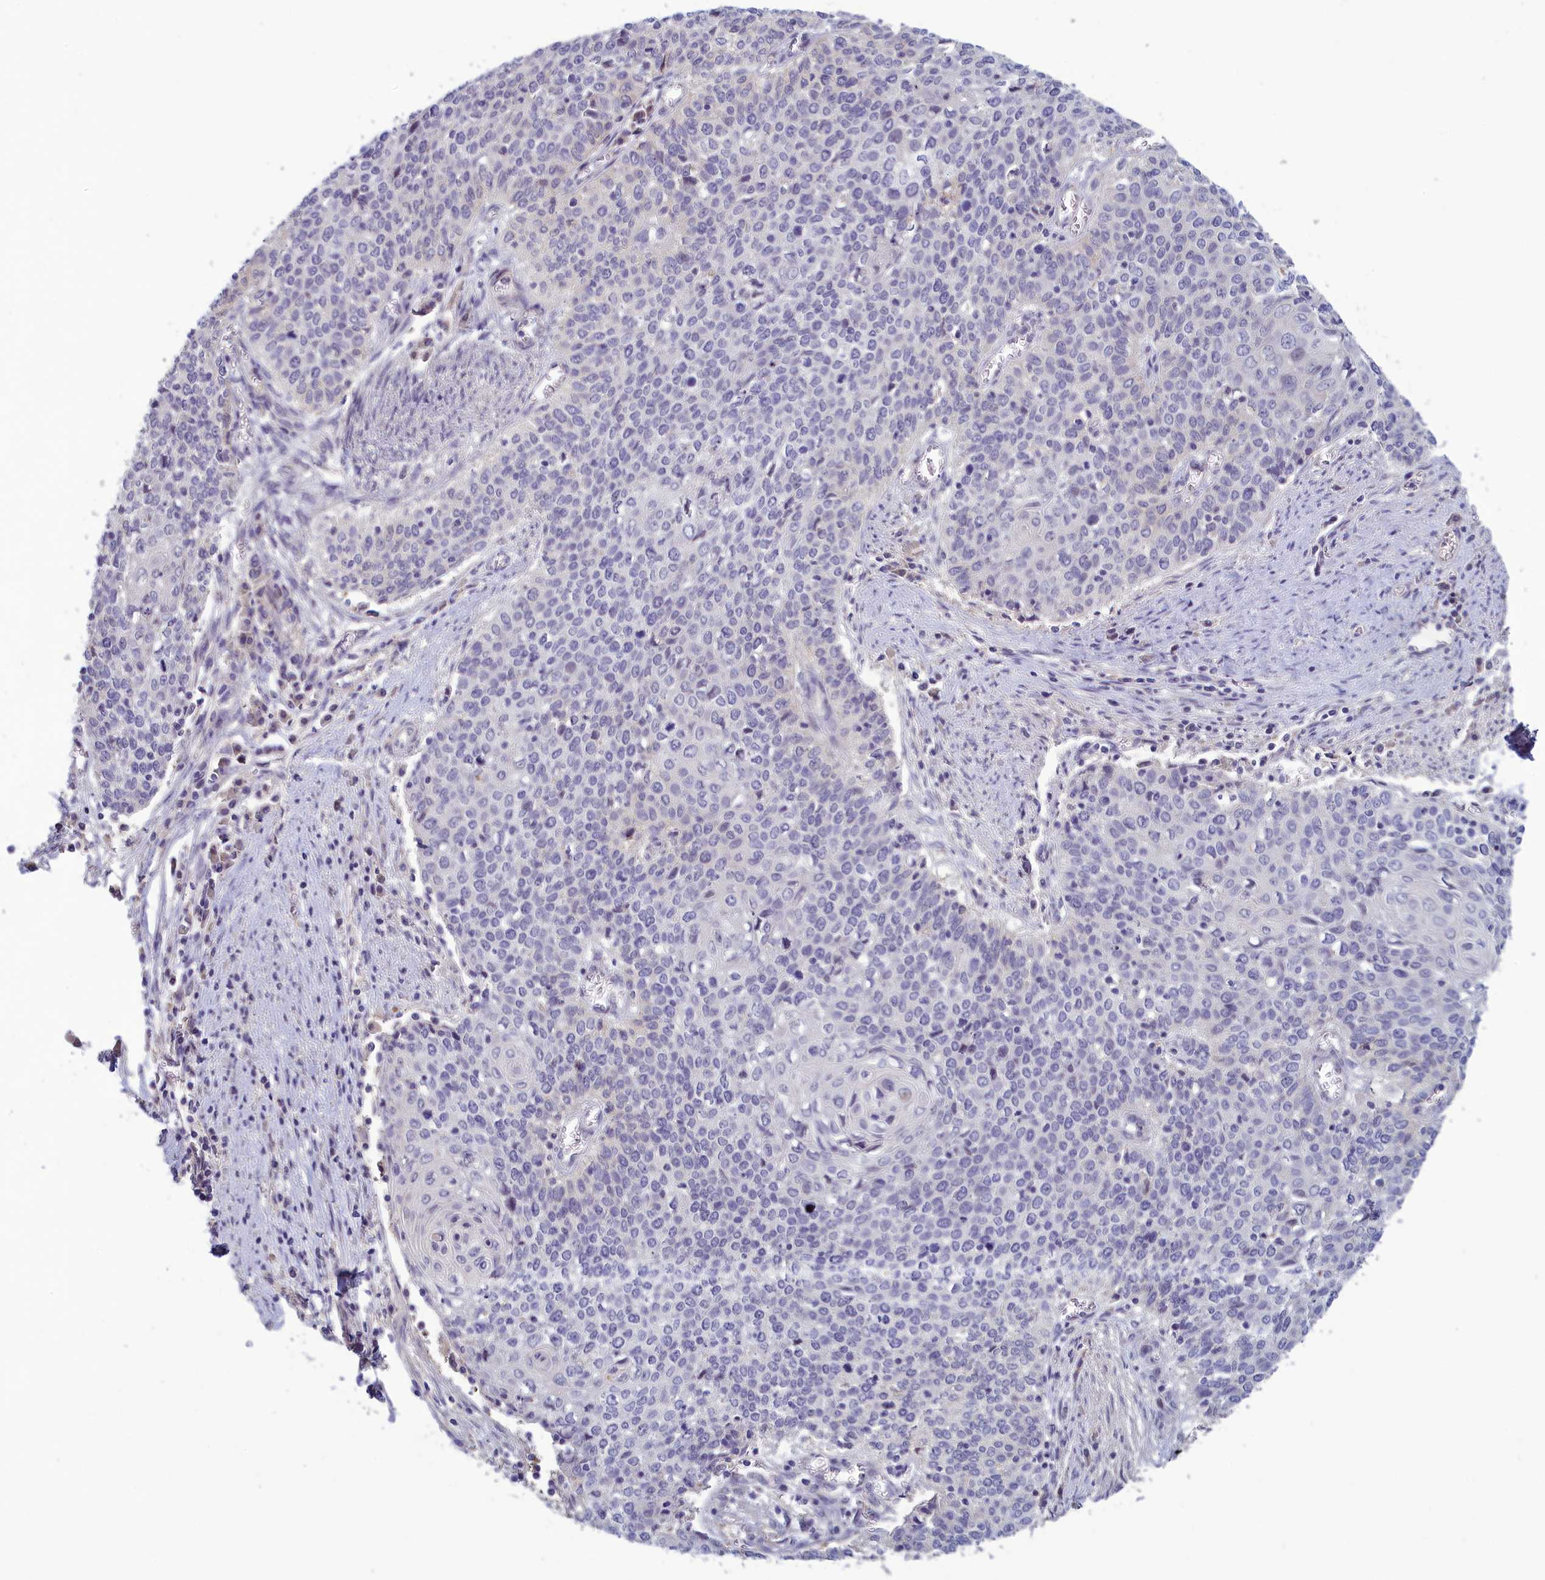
{"staining": {"intensity": "negative", "quantity": "none", "location": "none"}, "tissue": "cervical cancer", "cell_type": "Tumor cells", "image_type": "cancer", "snomed": [{"axis": "morphology", "description": "Squamous cell carcinoma, NOS"}, {"axis": "topography", "description": "Cervix"}], "caption": "High magnification brightfield microscopy of cervical squamous cell carcinoma stained with DAB (3,3'-diaminobenzidine) (brown) and counterstained with hematoxylin (blue): tumor cells show no significant expression. (DAB (3,3'-diaminobenzidine) IHC with hematoxylin counter stain).", "gene": "HECA", "patient": {"sex": "female", "age": 39}}